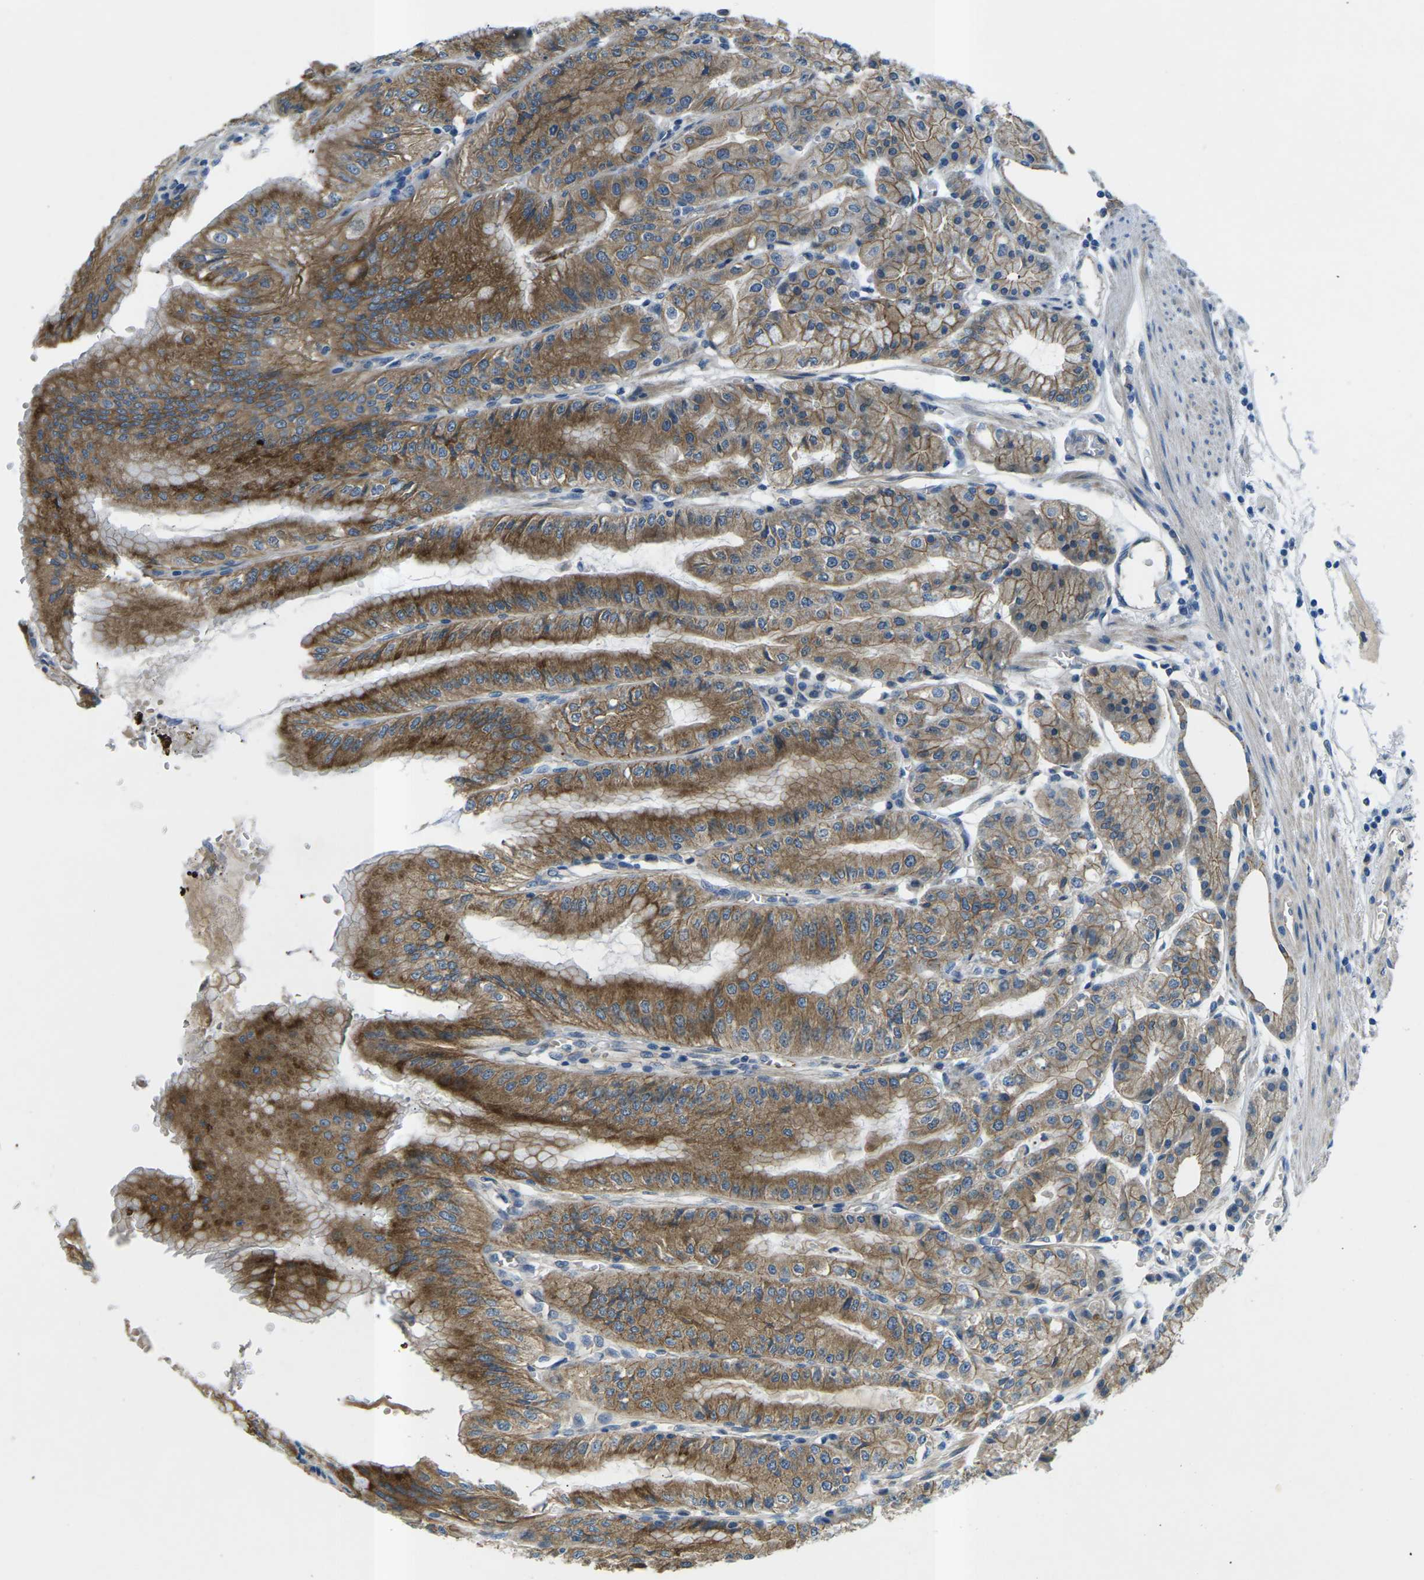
{"staining": {"intensity": "strong", "quantity": ">75%", "location": "cytoplasmic/membranous"}, "tissue": "stomach", "cell_type": "Glandular cells", "image_type": "normal", "snomed": [{"axis": "morphology", "description": "Normal tissue, NOS"}, {"axis": "topography", "description": "Stomach, lower"}], "caption": "Brown immunohistochemical staining in normal stomach reveals strong cytoplasmic/membranous expression in approximately >75% of glandular cells. (DAB IHC with brightfield microscopy, high magnification).", "gene": "CTNND1", "patient": {"sex": "male", "age": 71}}